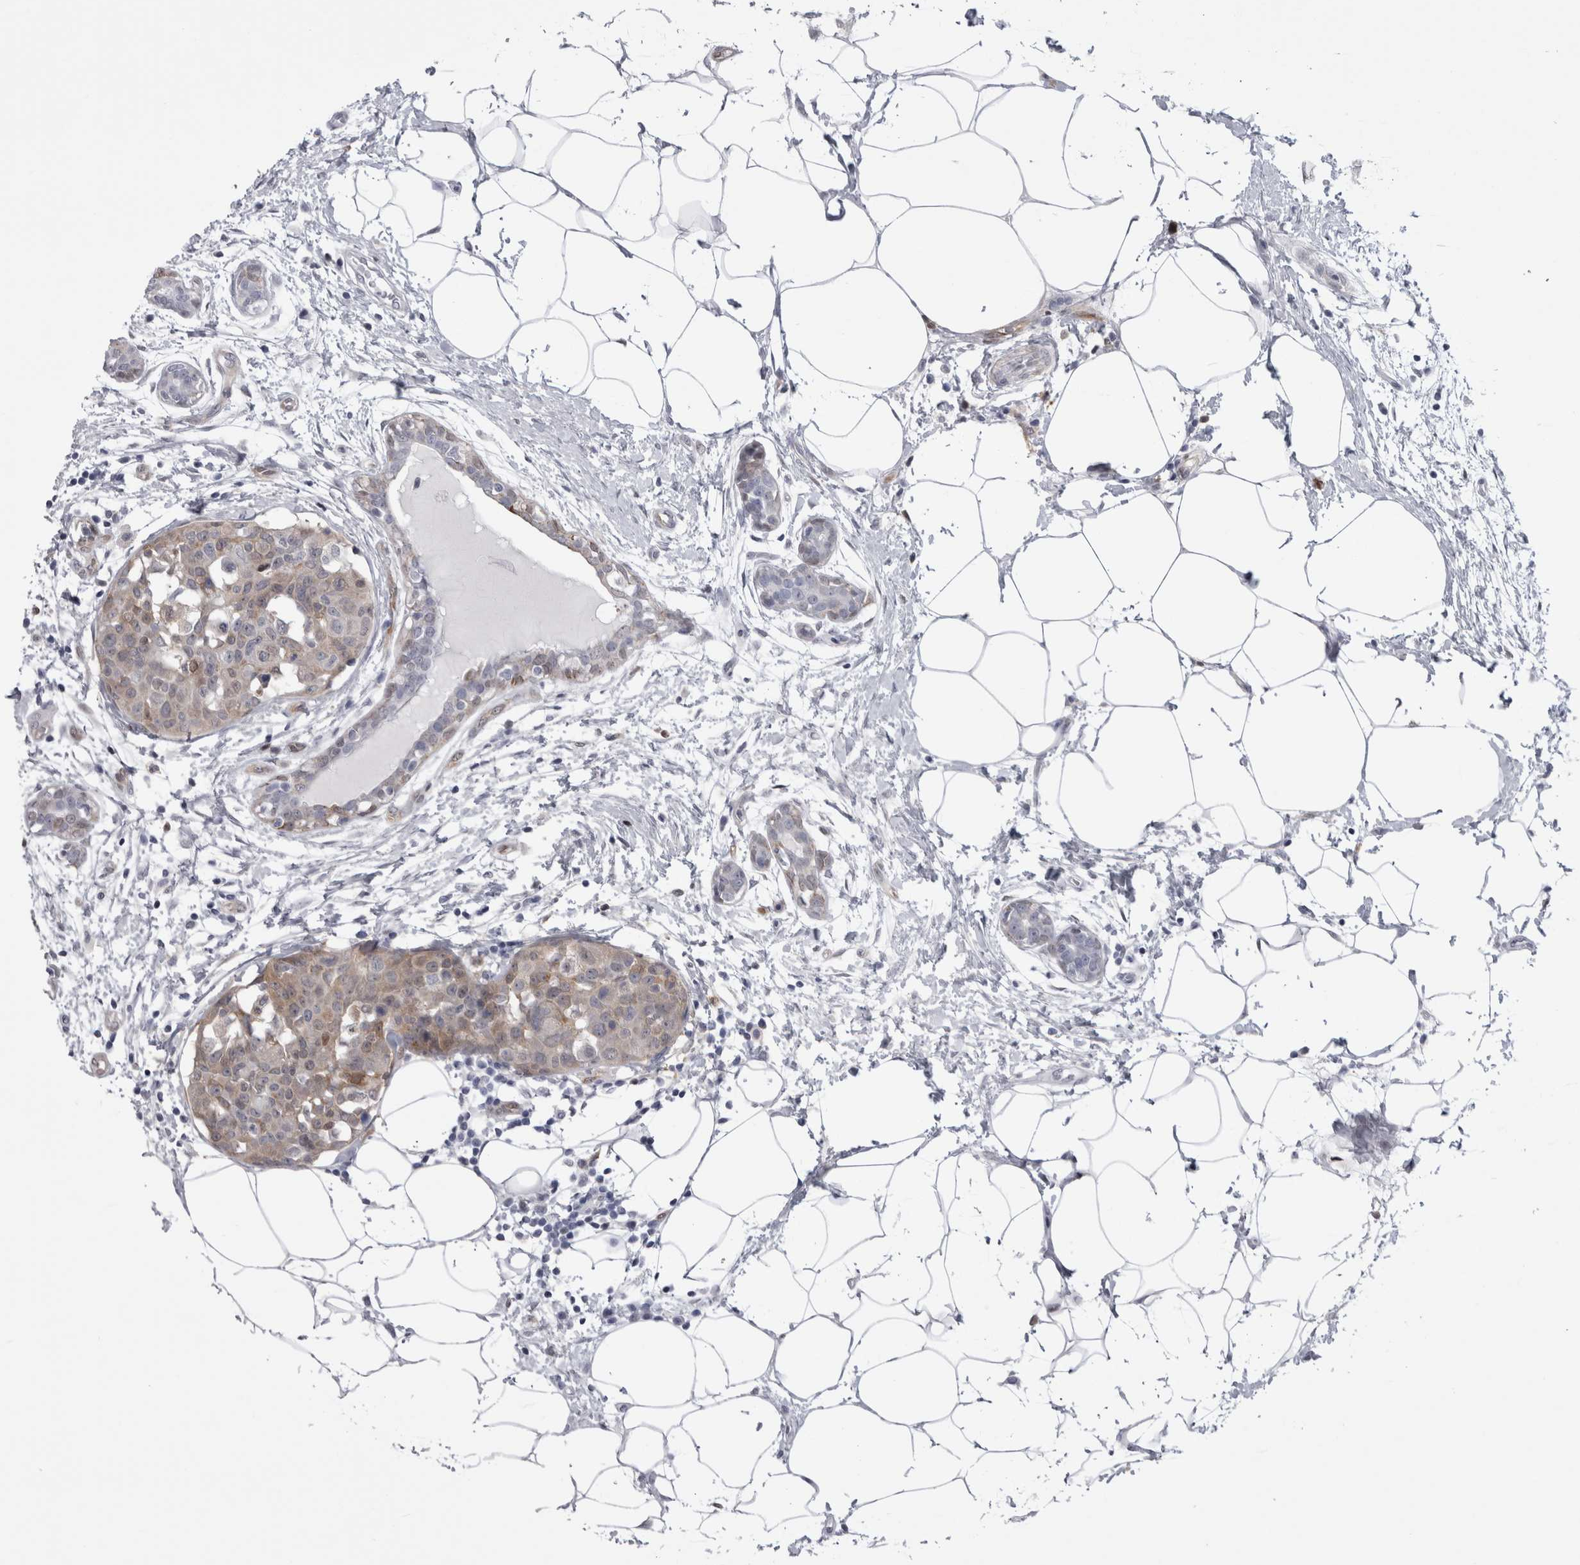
{"staining": {"intensity": "weak", "quantity": ">75%", "location": "cytoplasmic/membranous"}, "tissue": "breast cancer", "cell_type": "Tumor cells", "image_type": "cancer", "snomed": [{"axis": "morphology", "description": "Normal tissue, NOS"}, {"axis": "morphology", "description": "Duct carcinoma"}, {"axis": "topography", "description": "Breast"}], "caption": "Approximately >75% of tumor cells in infiltrating ductal carcinoma (breast) exhibit weak cytoplasmic/membranous protein staining as visualized by brown immunohistochemical staining.", "gene": "ACOT7", "patient": {"sex": "female", "age": 37}}